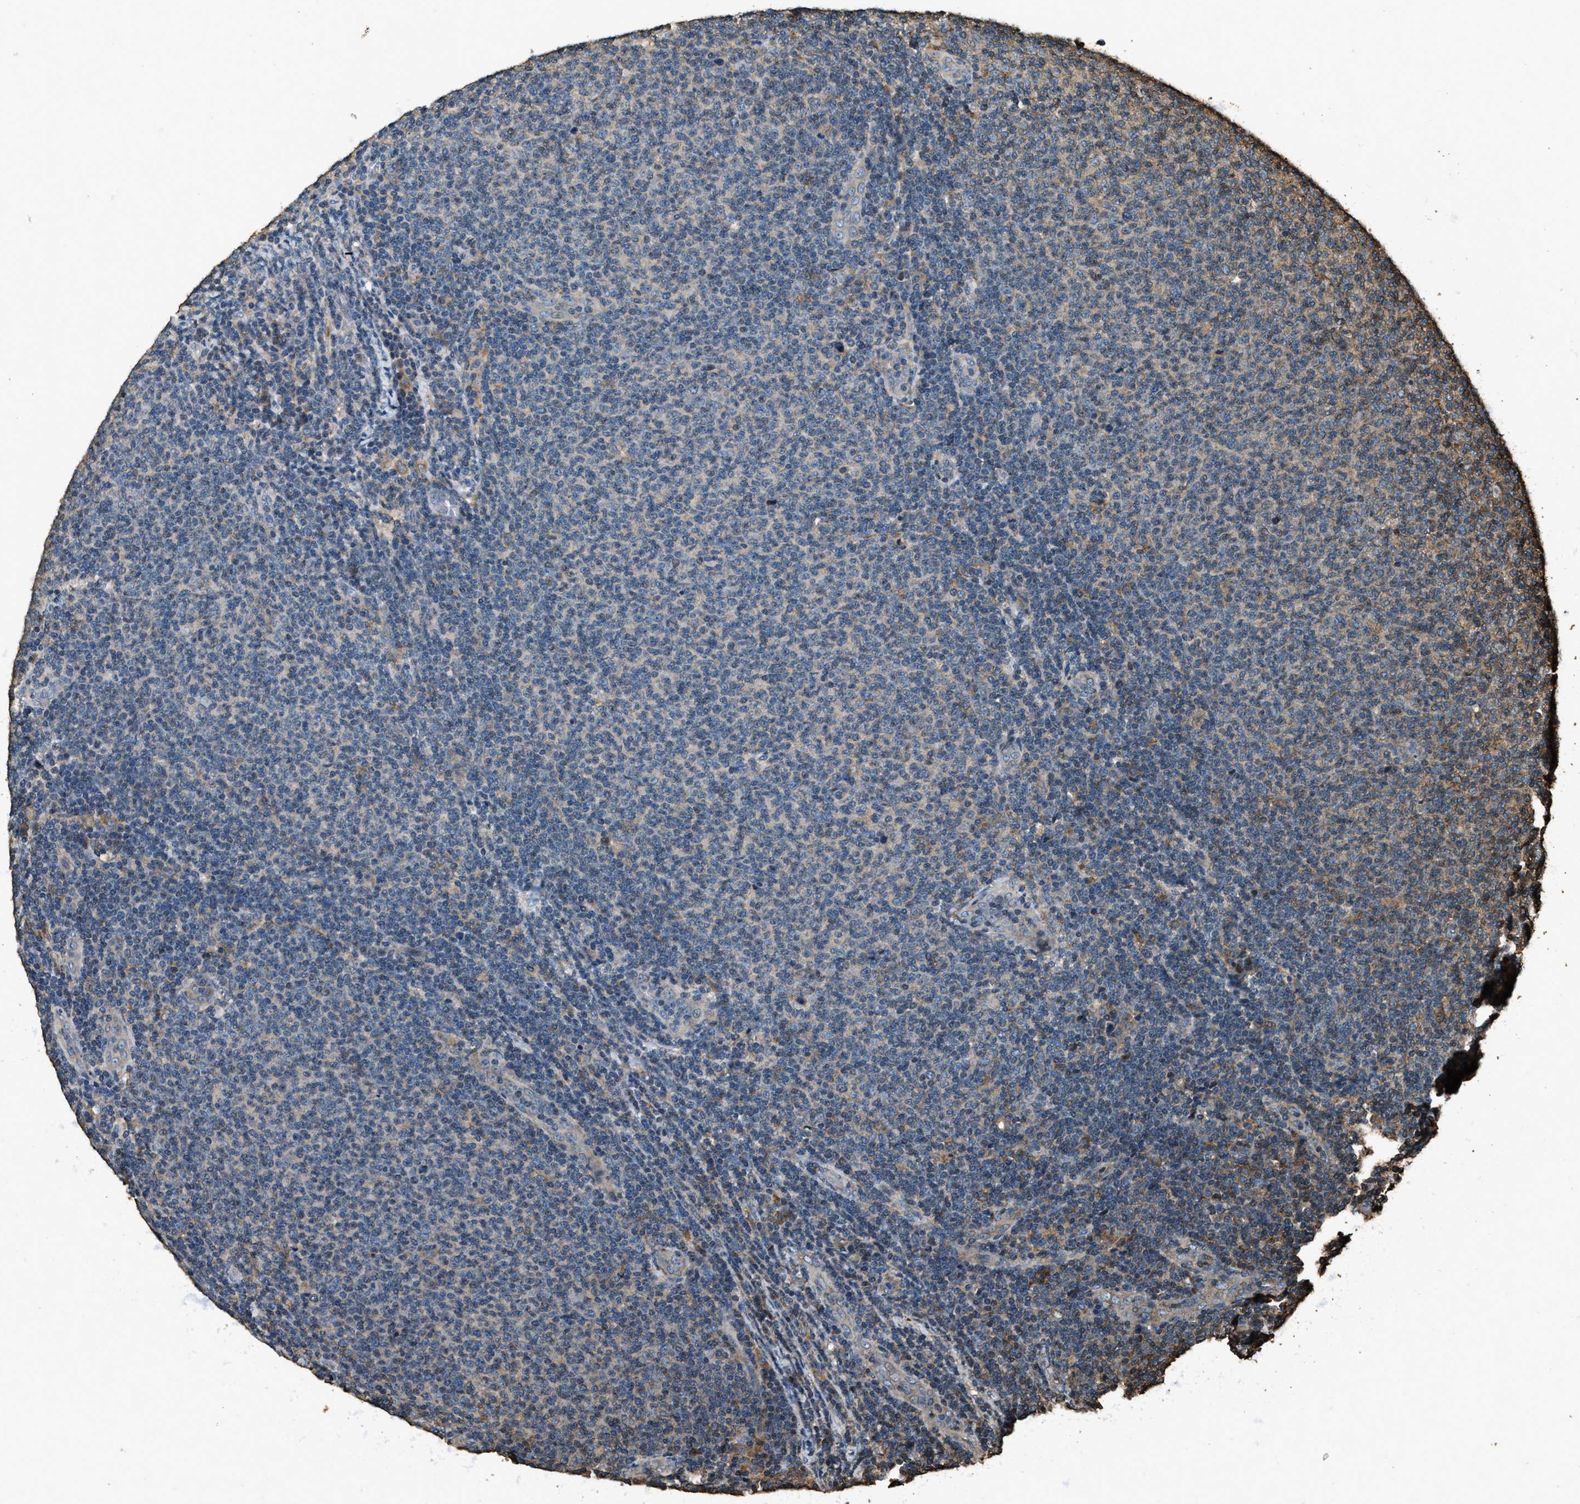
{"staining": {"intensity": "weak", "quantity": "<25%", "location": "cytoplasmic/membranous"}, "tissue": "lymphoma", "cell_type": "Tumor cells", "image_type": "cancer", "snomed": [{"axis": "morphology", "description": "Malignant lymphoma, non-Hodgkin's type, Low grade"}, {"axis": "topography", "description": "Lymph node"}], "caption": "Immunohistochemistry of human malignant lymphoma, non-Hodgkin's type (low-grade) reveals no positivity in tumor cells. (DAB (3,3'-diaminobenzidine) IHC, high magnification).", "gene": "ERGIC1", "patient": {"sex": "male", "age": 66}}